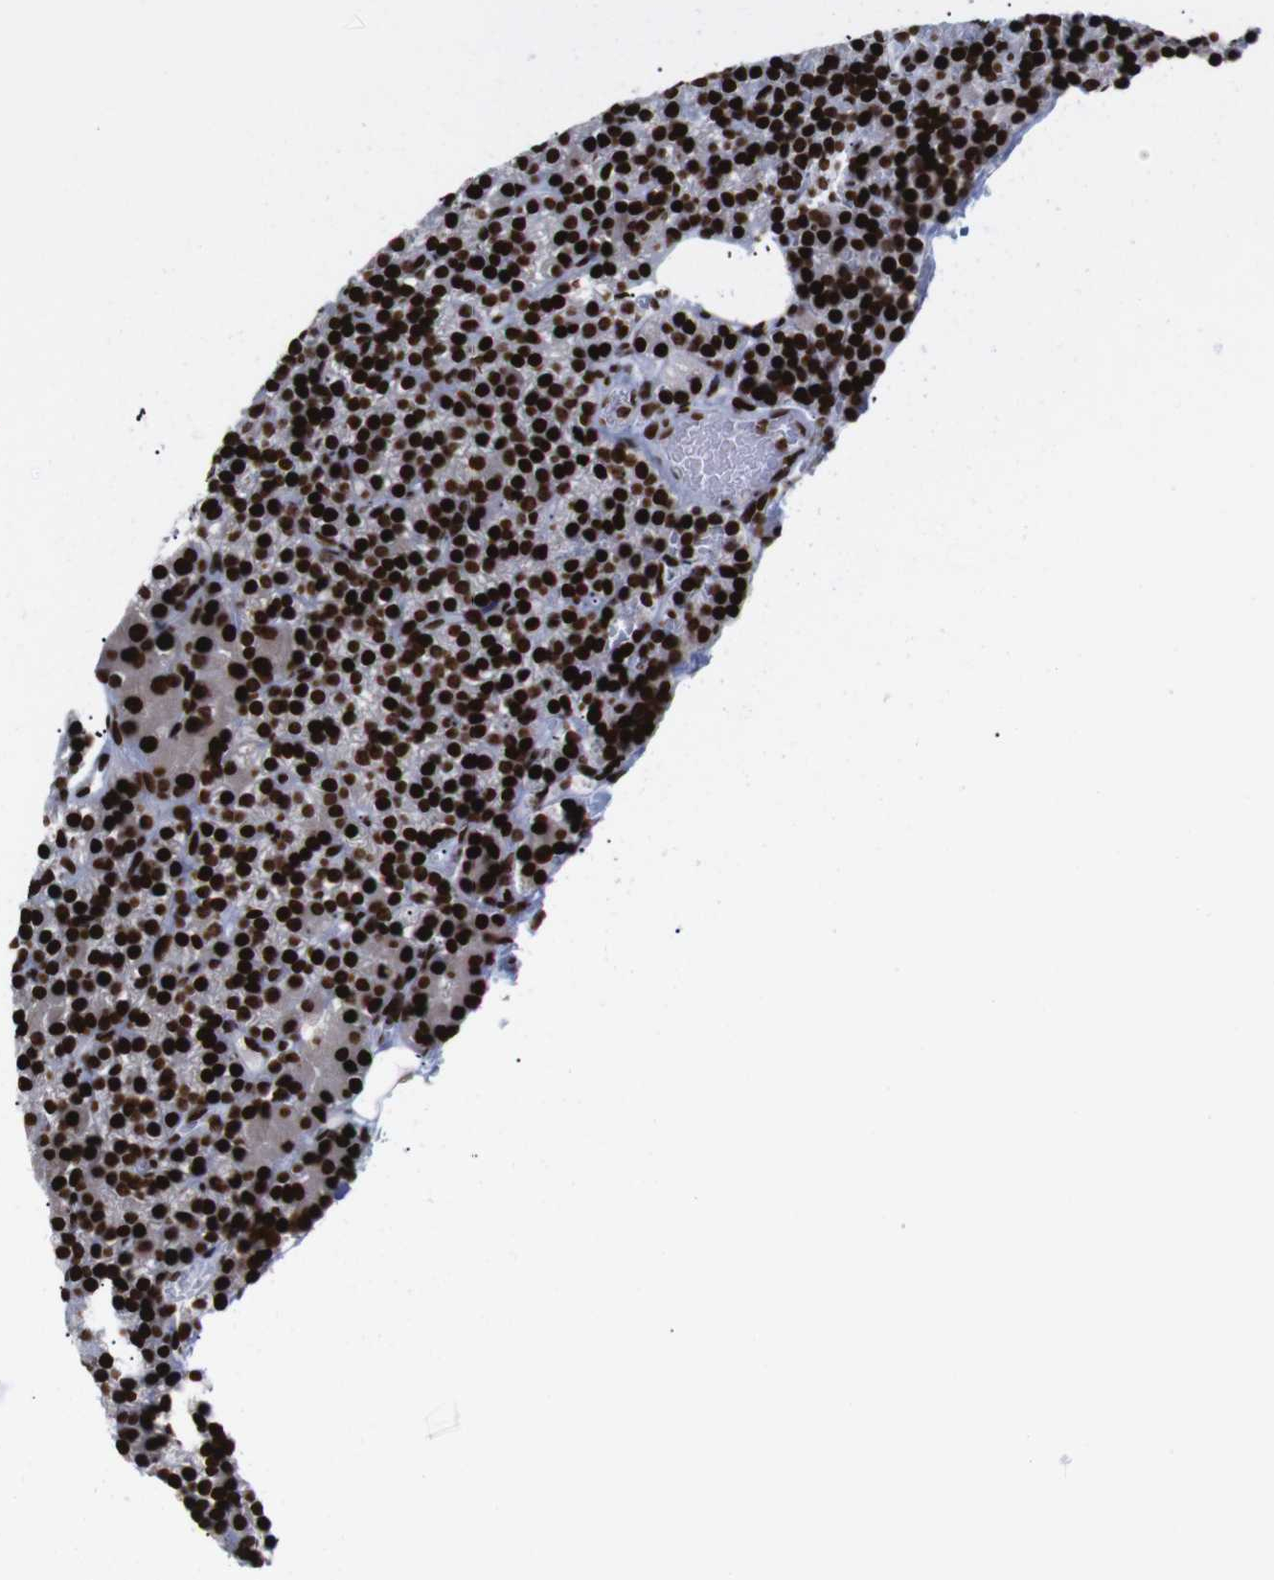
{"staining": {"intensity": "strong", "quantity": ">75%", "location": "cytoplasmic/membranous,nuclear"}, "tissue": "parathyroid gland", "cell_type": "Glandular cells", "image_type": "normal", "snomed": [{"axis": "morphology", "description": "Normal tissue, NOS"}, {"axis": "morphology", "description": "Hyperplasia, NOS"}, {"axis": "topography", "description": "Parathyroid gland"}], "caption": "This image exhibits benign parathyroid gland stained with IHC to label a protein in brown. The cytoplasmic/membranous,nuclear of glandular cells show strong positivity for the protein. Nuclei are counter-stained blue.", "gene": "H1", "patient": {"sex": "male", "age": 44}}